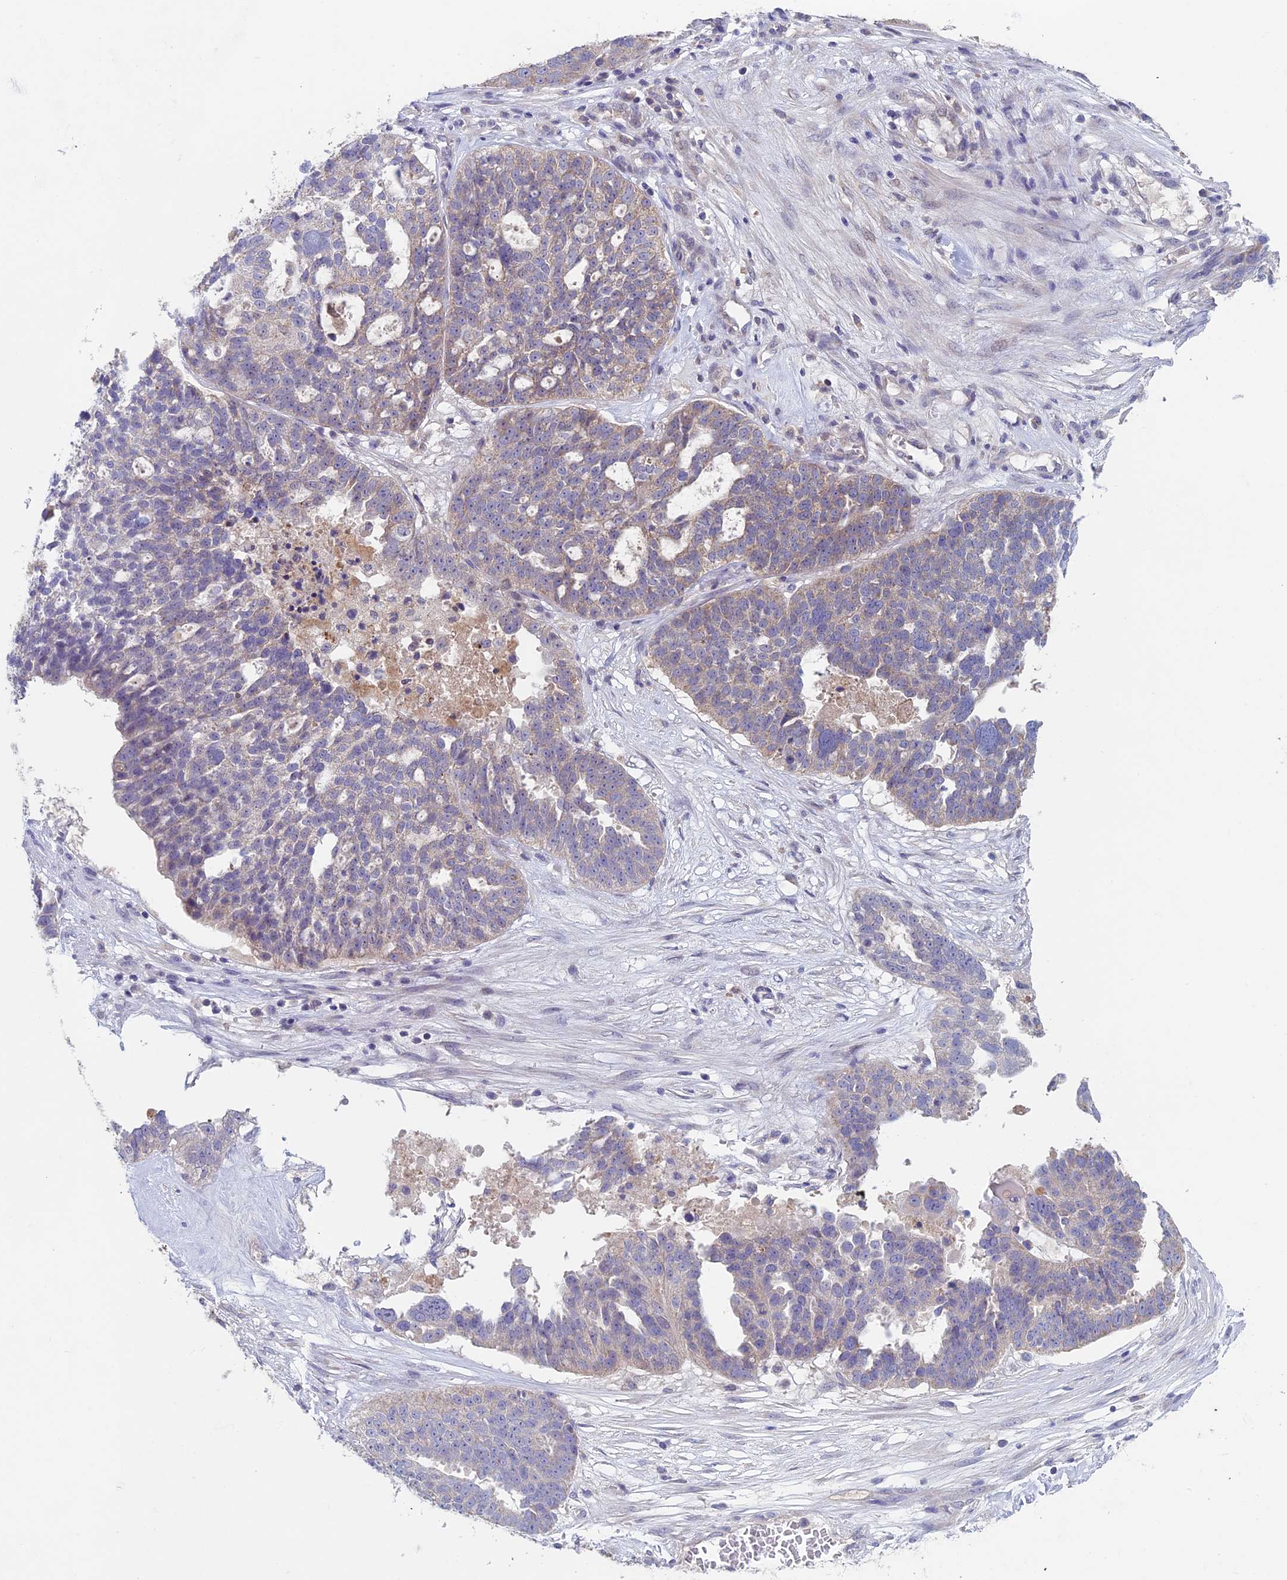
{"staining": {"intensity": "weak", "quantity": "<25%", "location": "cytoplasmic/membranous"}, "tissue": "ovarian cancer", "cell_type": "Tumor cells", "image_type": "cancer", "snomed": [{"axis": "morphology", "description": "Cystadenocarcinoma, serous, NOS"}, {"axis": "topography", "description": "Ovary"}], "caption": "IHC micrograph of human ovarian serous cystadenocarcinoma stained for a protein (brown), which exhibits no expression in tumor cells. (DAB immunohistochemistry (IHC) with hematoxylin counter stain).", "gene": "RCCD1", "patient": {"sex": "female", "age": 59}}